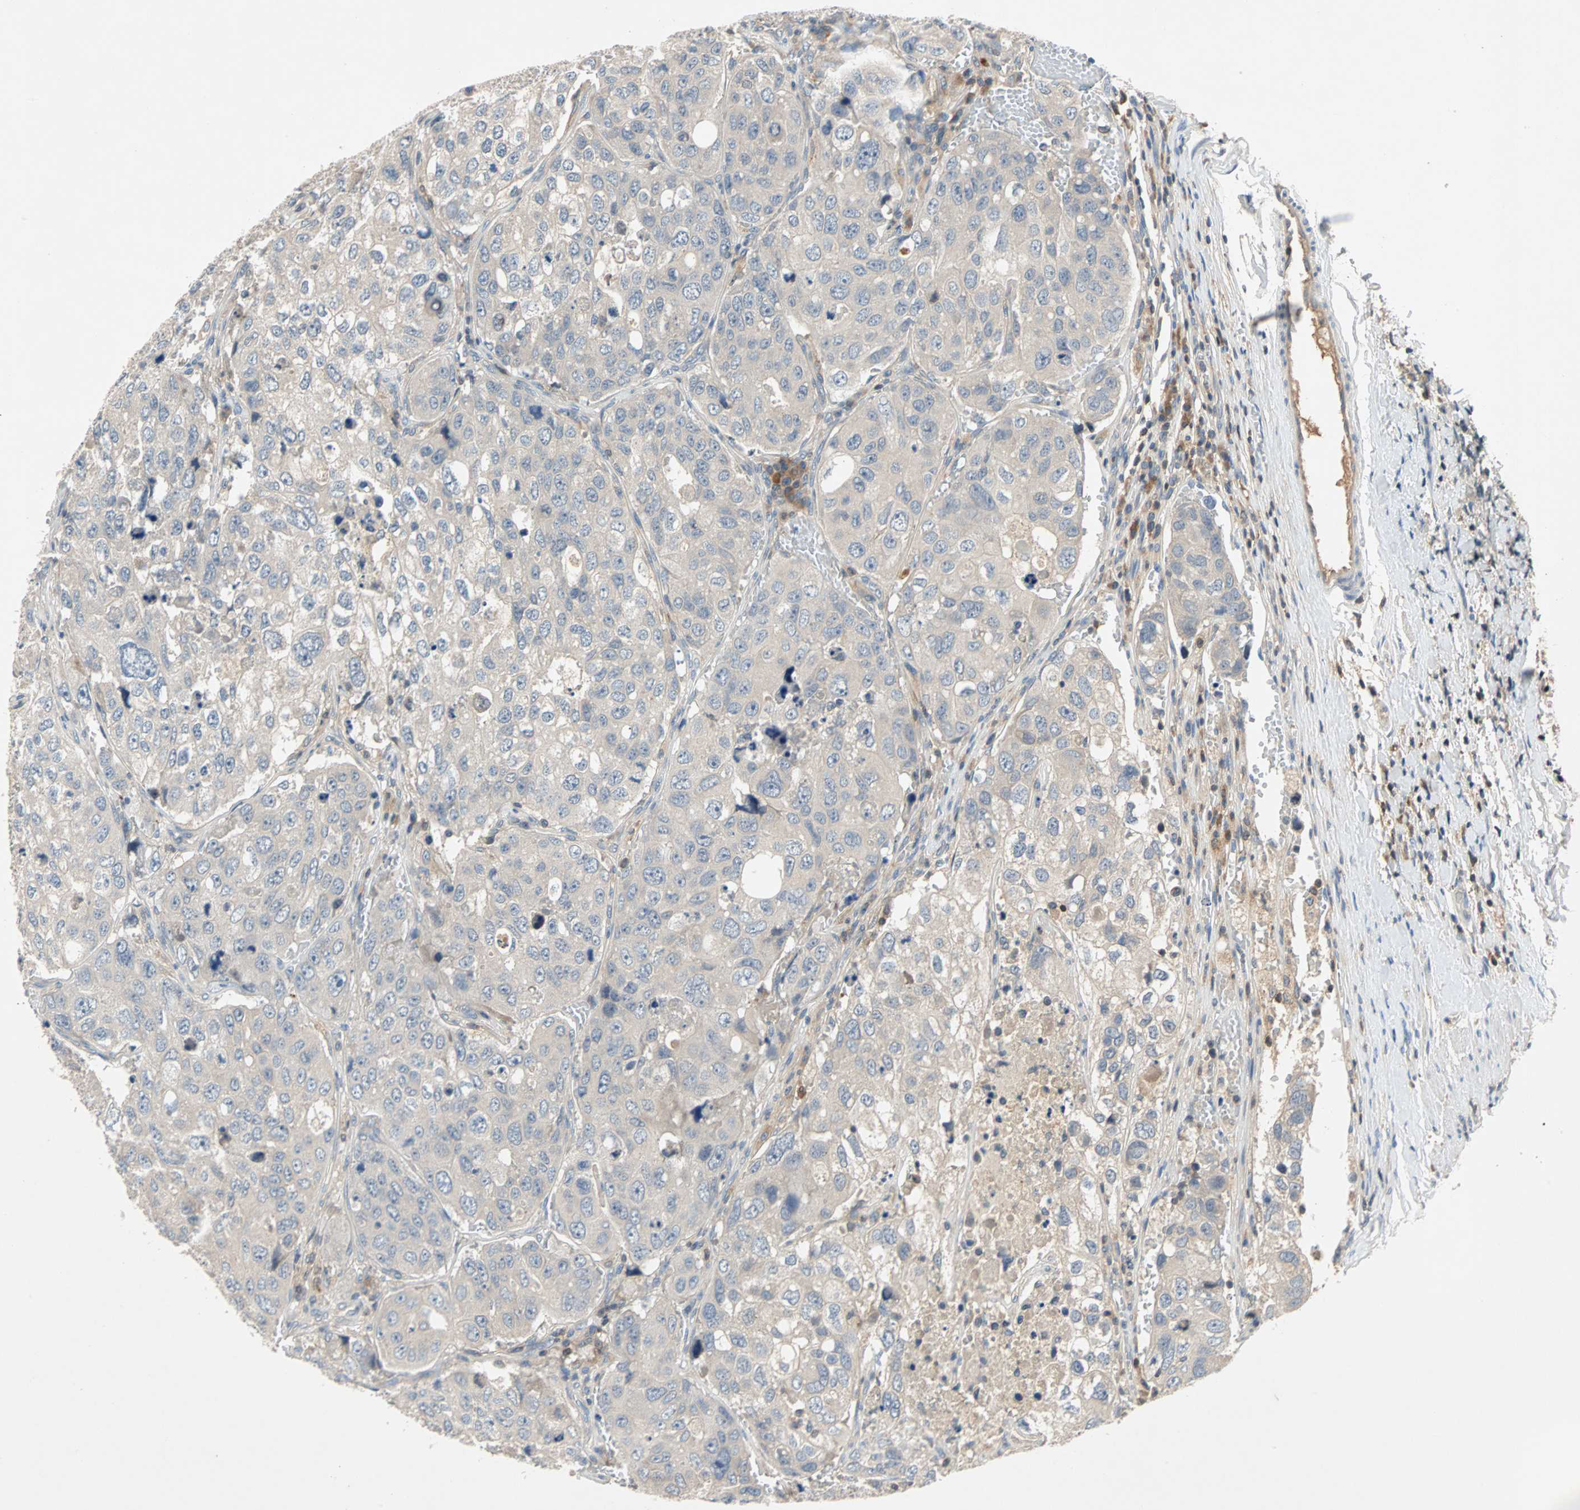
{"staining": {"intensity": "negative", "quantity": "none", "location": "none"}, "tissue": "urothelial cancer", "cell_type": "Tumor cells", "image_type": "cancer", "snomed": [{"axis": "morphology", "description": "Urothelial carcinoma, High grade"}, {"axis": "topography", "description": "Lymph node"}, {"axis": "topography", "description": "Urinary bladder"}], "caption": "High-grade urothelial carcinoma stained for a protein using immunohistochemistry (IHC) exhibits no expression tumor cells.", "gene": "MAP4K1", "patient": {"sex": "male", "age": 51}}